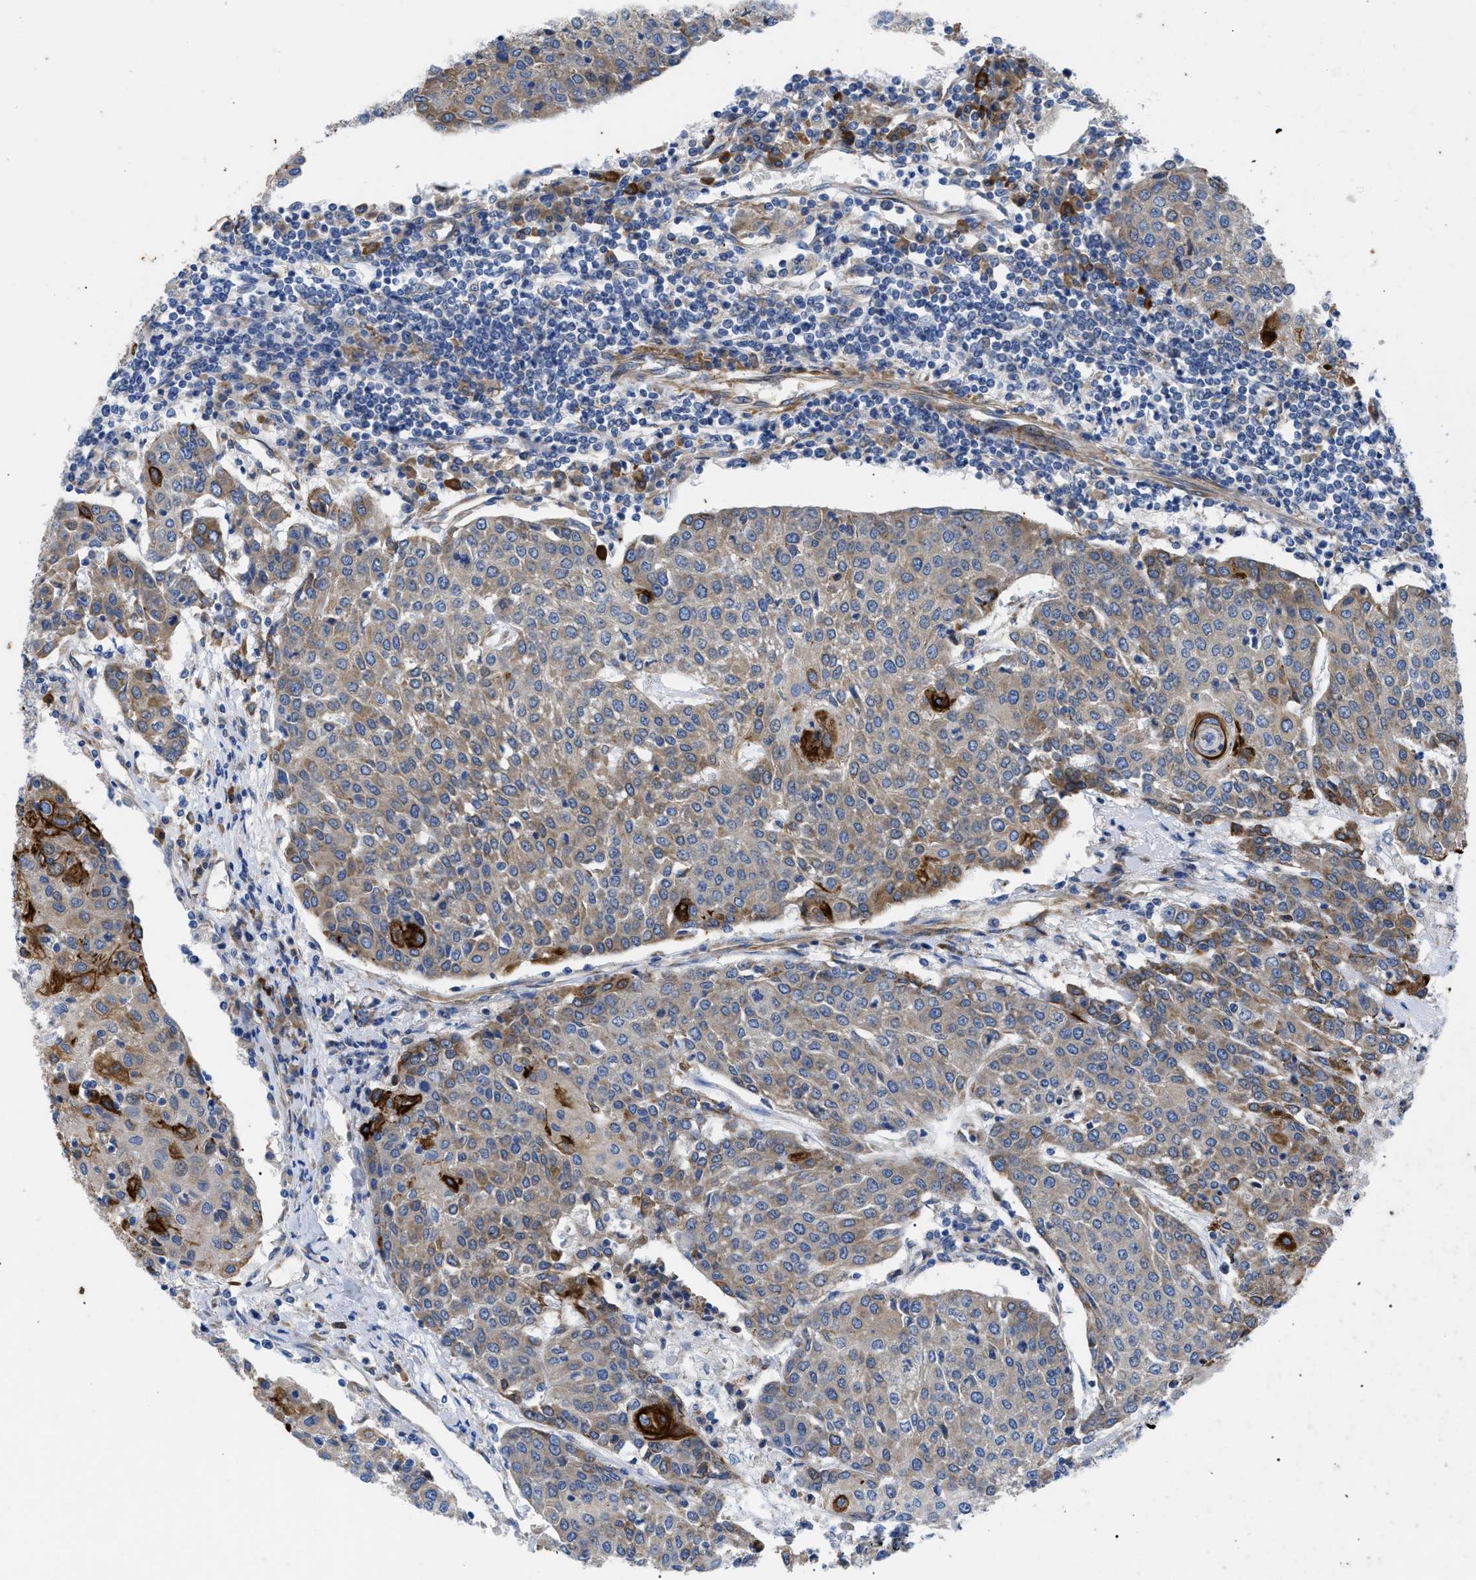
{"staining": {"intensity": "strong", "quantity": "<25%", "location": "cytoplasmic/membranous"}, "tissue": "urothelial cancer", "cell_type": "Tumor cells", "image_type": "cancer", "snomed": [{"axis": "morphology", "description": "Urothelial carcinoma, High grade"}, {"axis": "topography", "description": "Urinary bladder"}], "caption": "Human urothelial cancer stained for a protein (brown) reveals strong cytoplasmic/membranous positive staining in approximately <25% of tumor cells.", "gene": "HSPB8", "patient": {"sex": "female", "age": 85}}